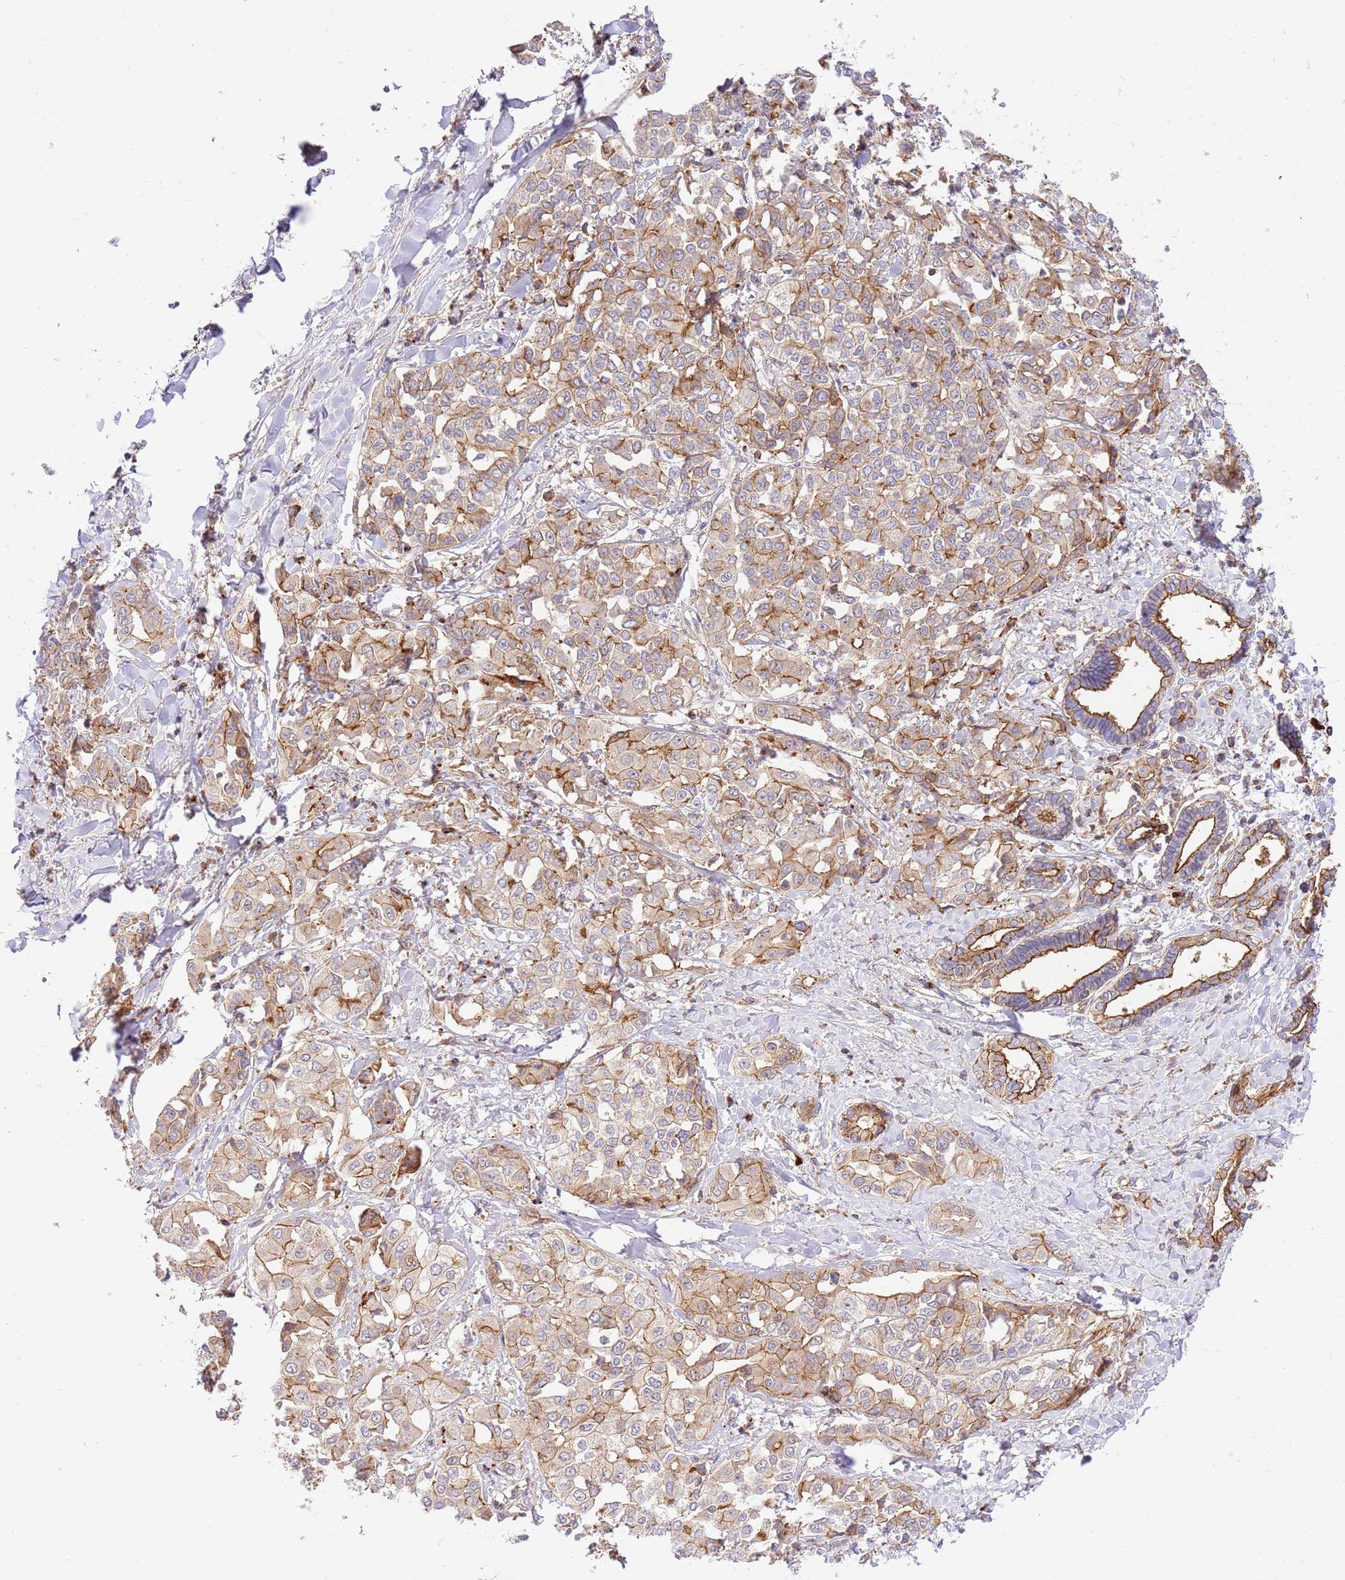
{"staining": {"intensity": "moderate", "quantity": "25%-75%", "location": "cytoplasmic/membranous"}, "tissue": "liver cancer", "cell_type": "Tumor cells", "image_type": "cancer", "snomed": [{"axis": "morphology", "description": "Cholangiocarcinoma"}, {"axis": "topography", "description": "Liver"}], "caption": "A micrograph showing moderate cytoplasmic/membranous positivity in approximately 25%-75% of tumor cells in liver cholangiocarcinoma, as visualized by brown immunohistochemical staining.", "gene": "EFCAB8", "patient": {"sex": "female", "age": 77}}